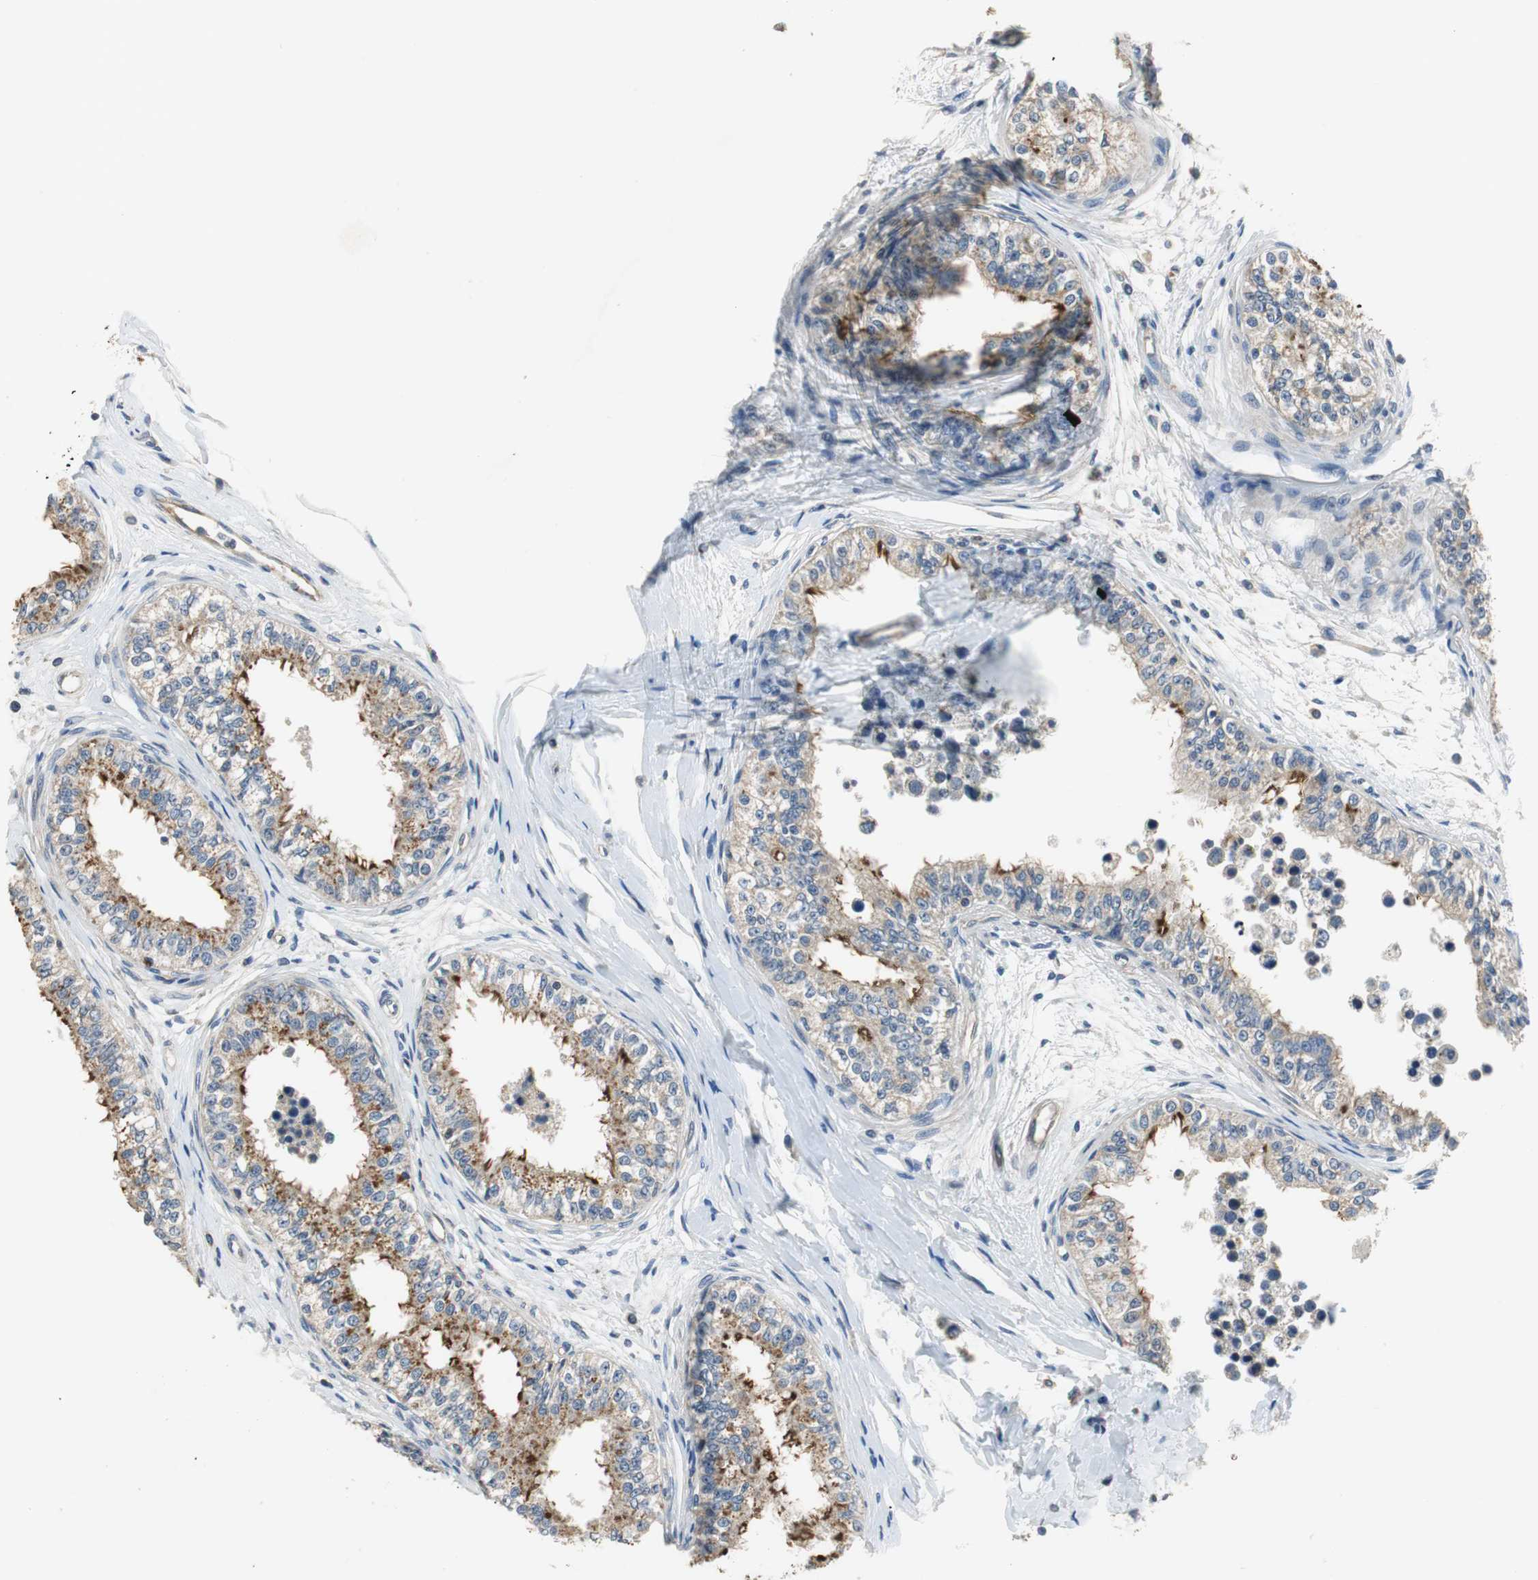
{"staining": {"intensity": "moderate", "quantity": ">75%", "location": "cytoplasmic/membranous"}, "tissue": "epididymis", "cell_type": "Glandular cells", "image_type": "normal", "snomed": [{"axis": "morphology", "description": "Normal tissue, NOS"}, {"axis": "morphology", "description": "Adenocarcinoma, metastatic, NOS"}, {"axis": "topography", "description": "Testis"}, {"axis": "topography", "description": "Epididymis"}], "caption": "The image displays immunohistochemical staining of unremarkable epididymis. There is moderate cytoplasmic/membranous positivity is seen in approximately >75% of glandular cells.", "gene": "MTIF2", "patient": {"sex": "male", "age": 26}}